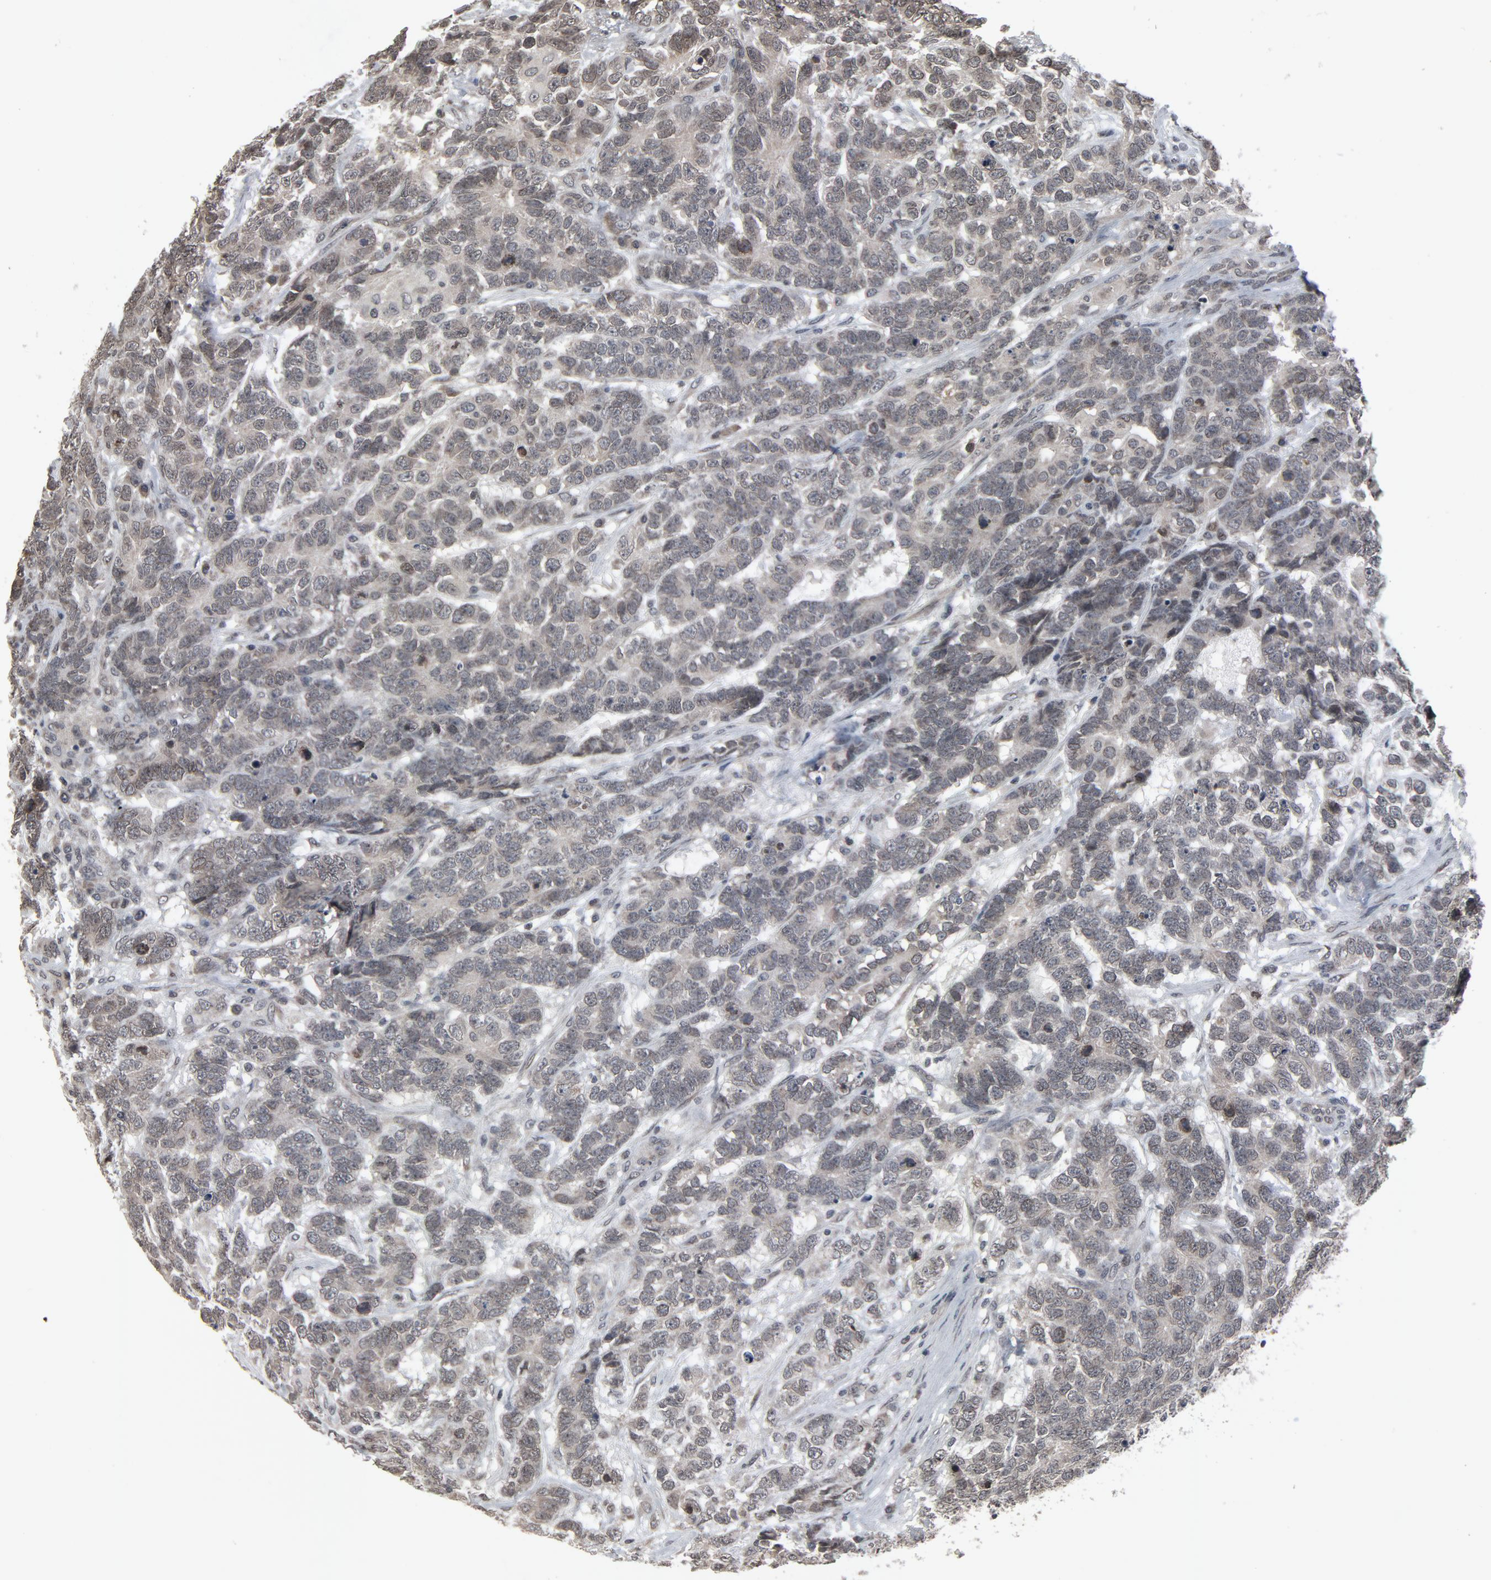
{"staining": {"intensity": "weak", "quantity": "25%-75%", "location": "cytoplasmic/membranous,nuclear"}, "tissue": "testis cancer", "cell_type": "Tumor cells", "image_type": "cancer", "snomed": [{"axis": "morphology", "description": "Carcinoma, Embryonal, NOS"}, {"axis": "topography", "description": "Testis"}], "caption": "A brown stain labels weak cytoplasmic/membranous and nuclear expression of a protein in embryonal carcinoma (testis) tumor cells.", "gene": "POM121", "patient": {"sex": "male", "age": 26}}